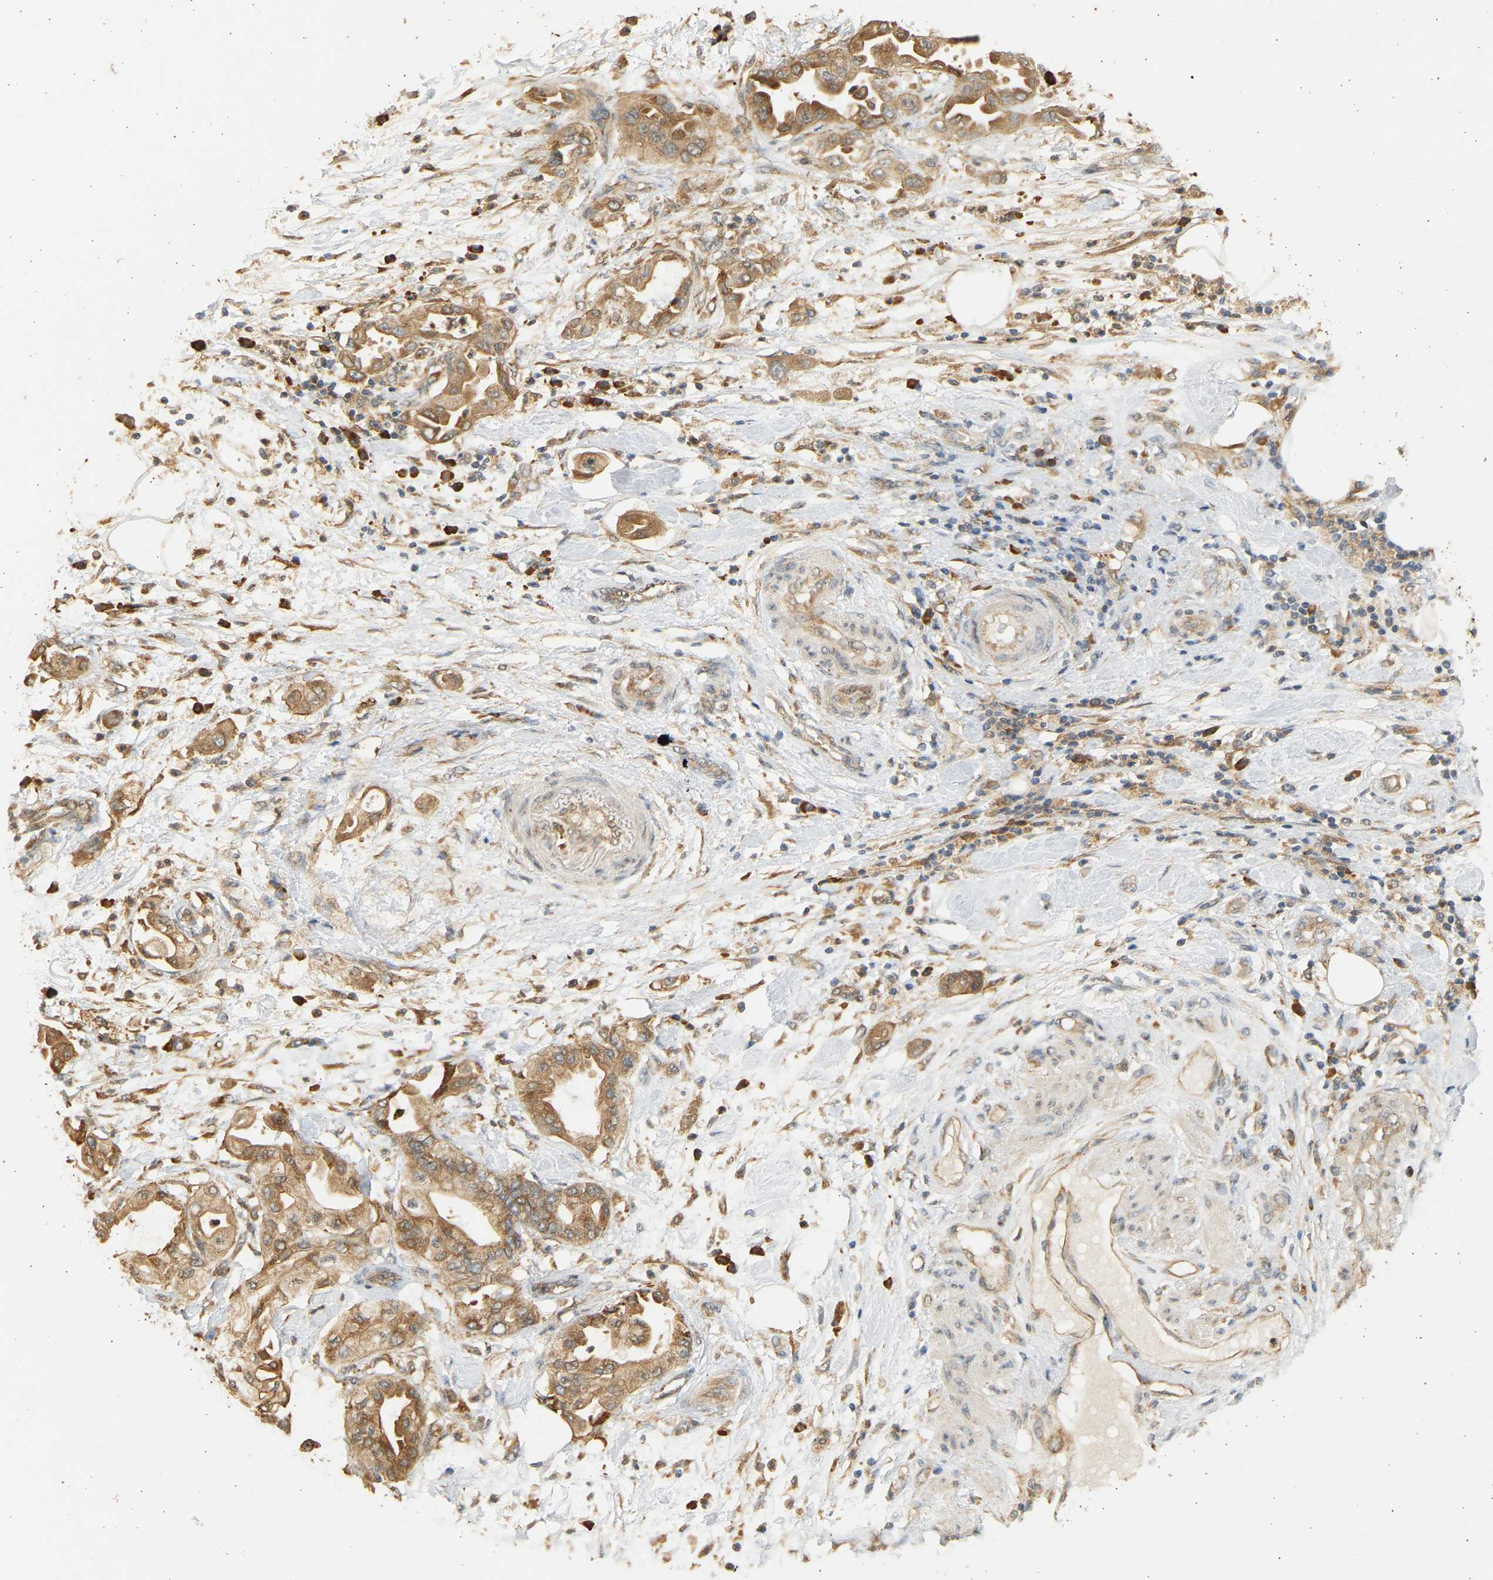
{"staining": {"intensity": "moderate", "quantity": ">75%", "location": "cytoplasmic/membranous"}, "tissue": "pancreatic cancer", "cell_type": "Tumor cells", "image_type": "cancer", "snomed": [{"axis": "morphology", "description": "Adenocarcinoma, NOS"}, {"axis": "morphology", "description": "Adenocarcinoma, metastatic, NOS"}, {"axis": "topography", "description": "Lymph node"}, {"axis": "topography", "description": "Pancreas"}, {"axis": "topography", "description": "Duodenum"}], "caption": "This is a micrograph of immunohistochemistry (IHC) staining of pancreatic metastatic adenocarcinoma, which shows moderate staining in the cytoplasmic/membranous of tumor cells.", "gene": "B4GALT6", "patient": {"sex": "female", "age": 64}}